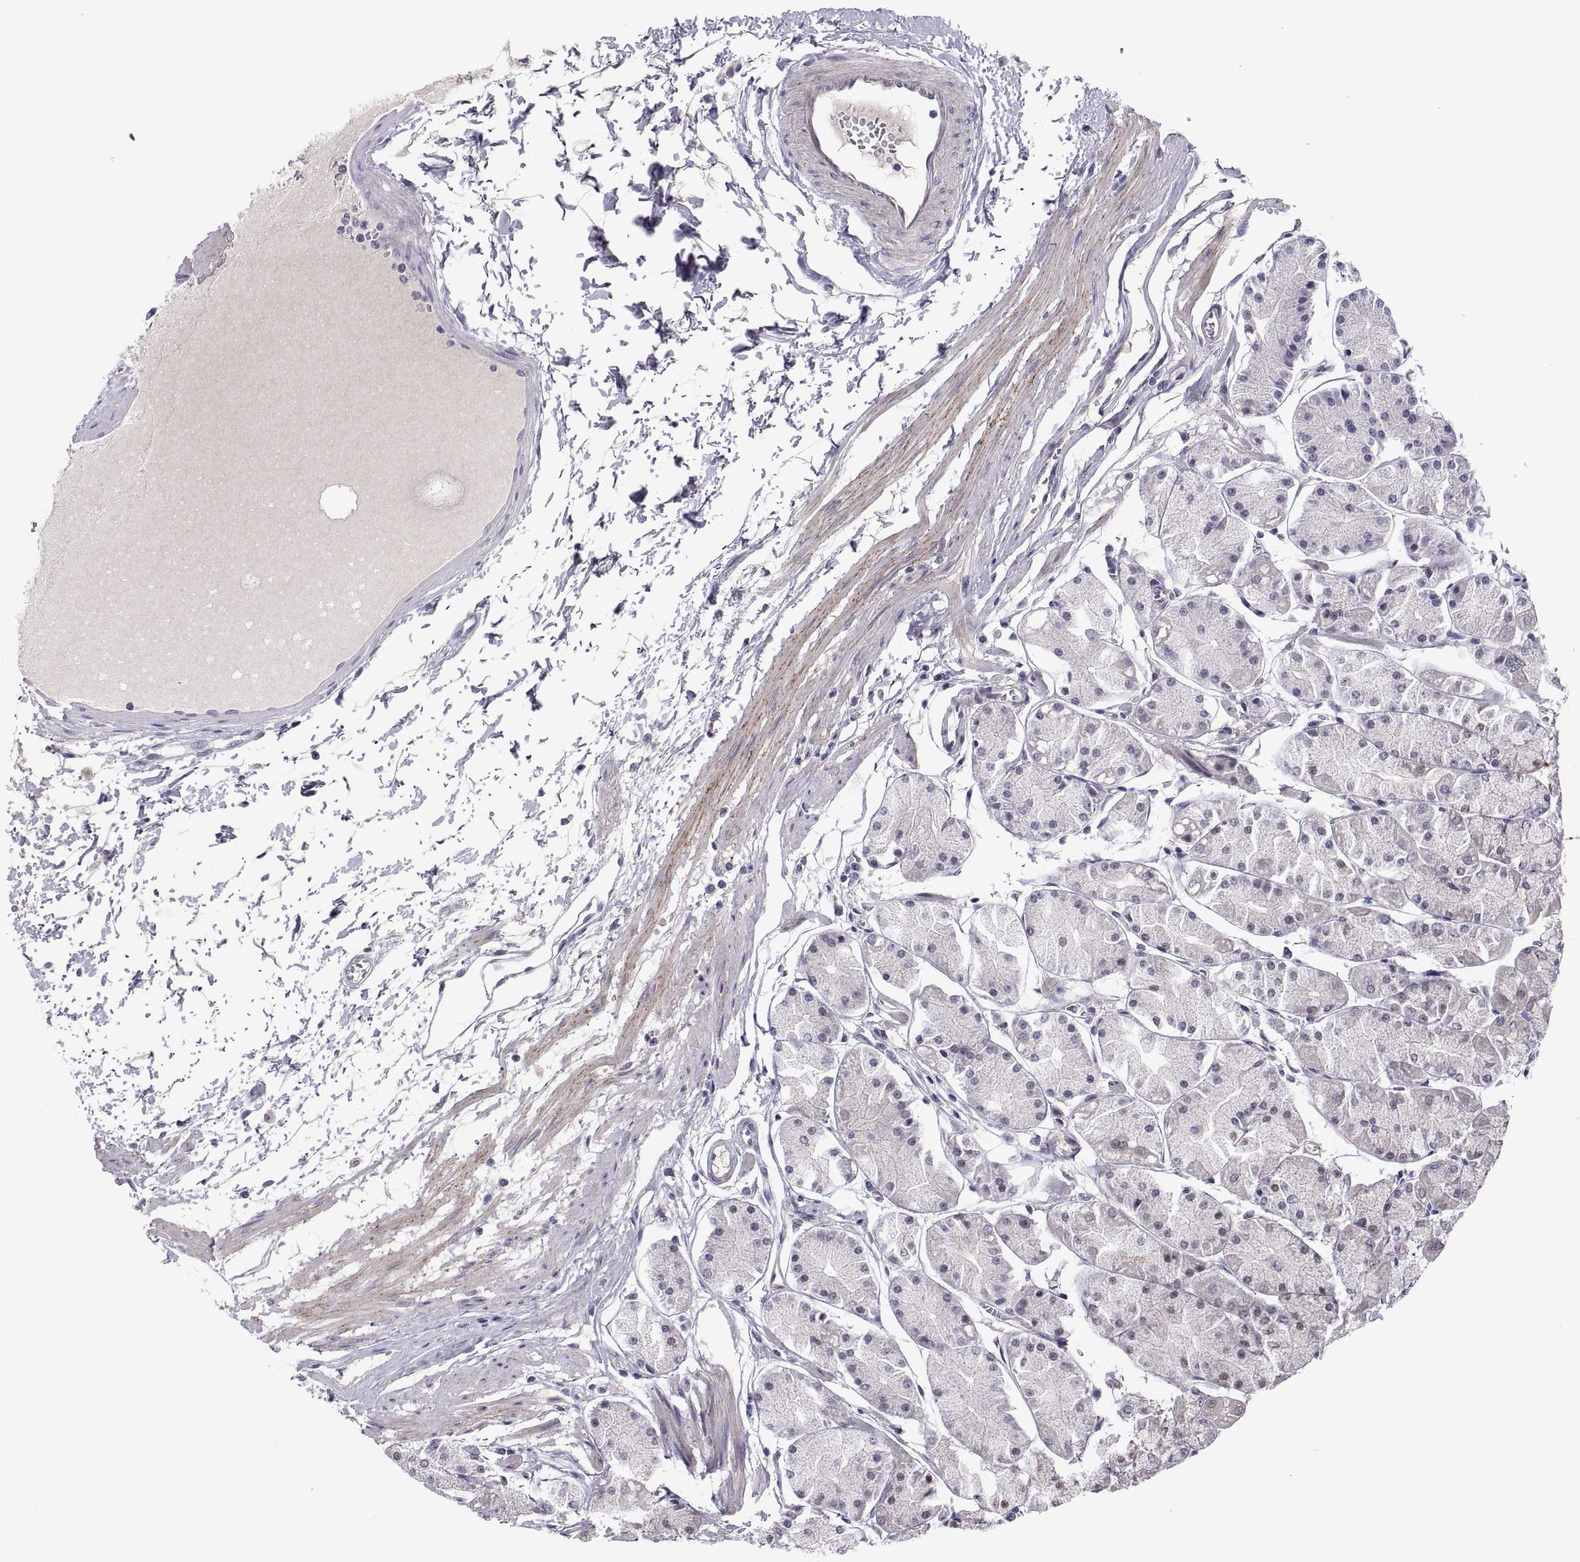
{"staining": {"intensity": "weak", "quantity": "<25%", "location": "cytoplasmic/membranous"}, "tissue": "stomach", "cell_type": "Glandular cells", "image_type": "normal", "snomed": [{"axis": "morphology", "description": "Normal tissue, NOS"}, {"axis": "topography", "description": "Stomach, upper"}], "caption": "Immunohistochemical staining of benign stomach reveals no significant staining in glandular cells.", "gene": "CHCT1", "patient": {"sex": "male", "age": 60}}